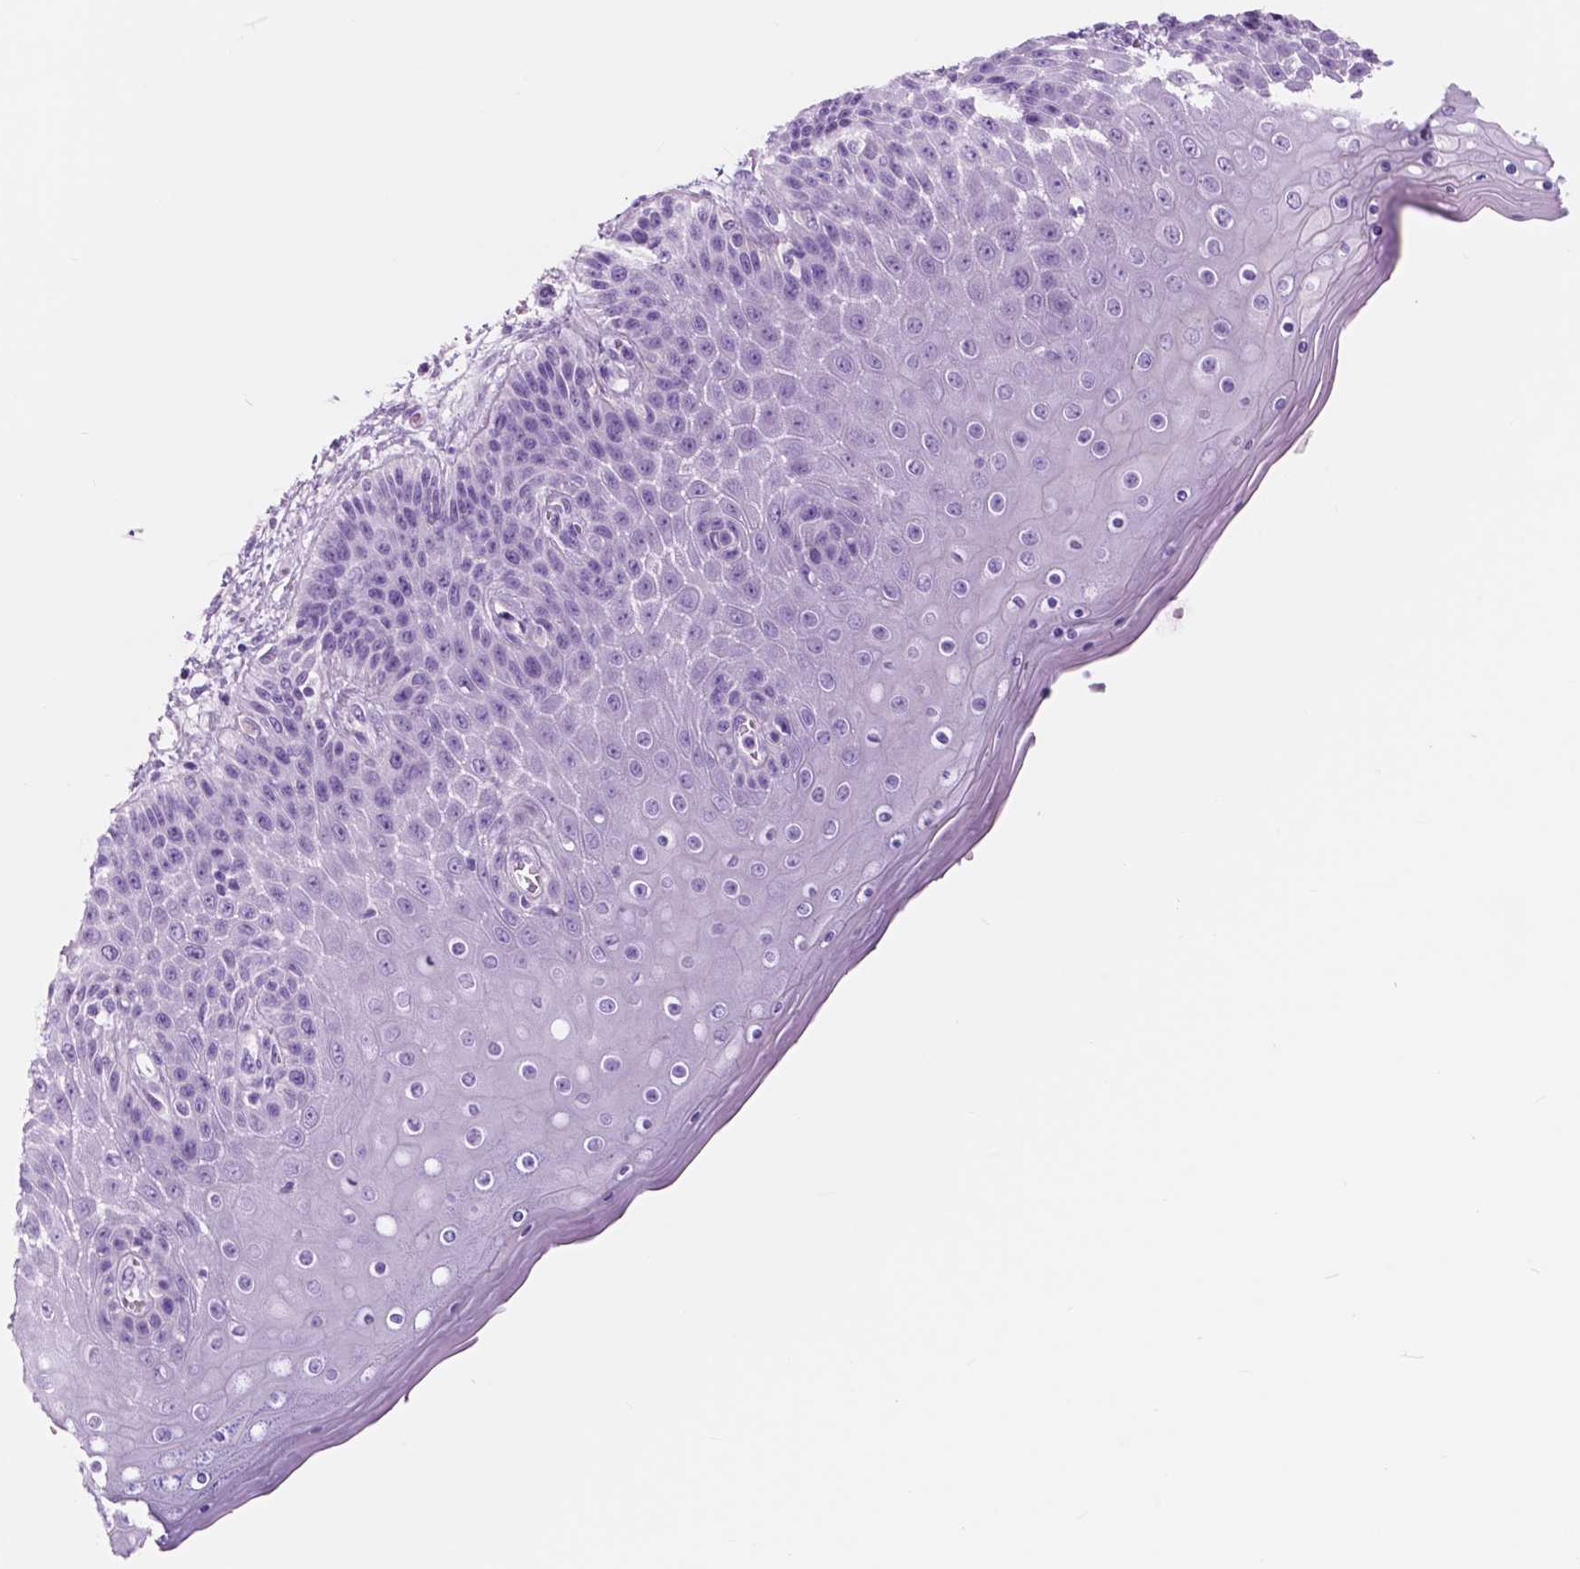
{"staining": {"intensity": "negative", "quantity": "none", "location": "none"}, "tissue": "skin", "cell_type": "Epidermal cells", "image_type": "normal", "snomed": [{"axis": "morphology", "description": "Normal tissue, NOS"}, {"axis": "topography", "description": "Anal"}], "caption": "The photomicrograph shows no significant expression in epidermal cells of skin.", "gene": "CUZD1", "patient": {"sex": "female", "age": 46}}